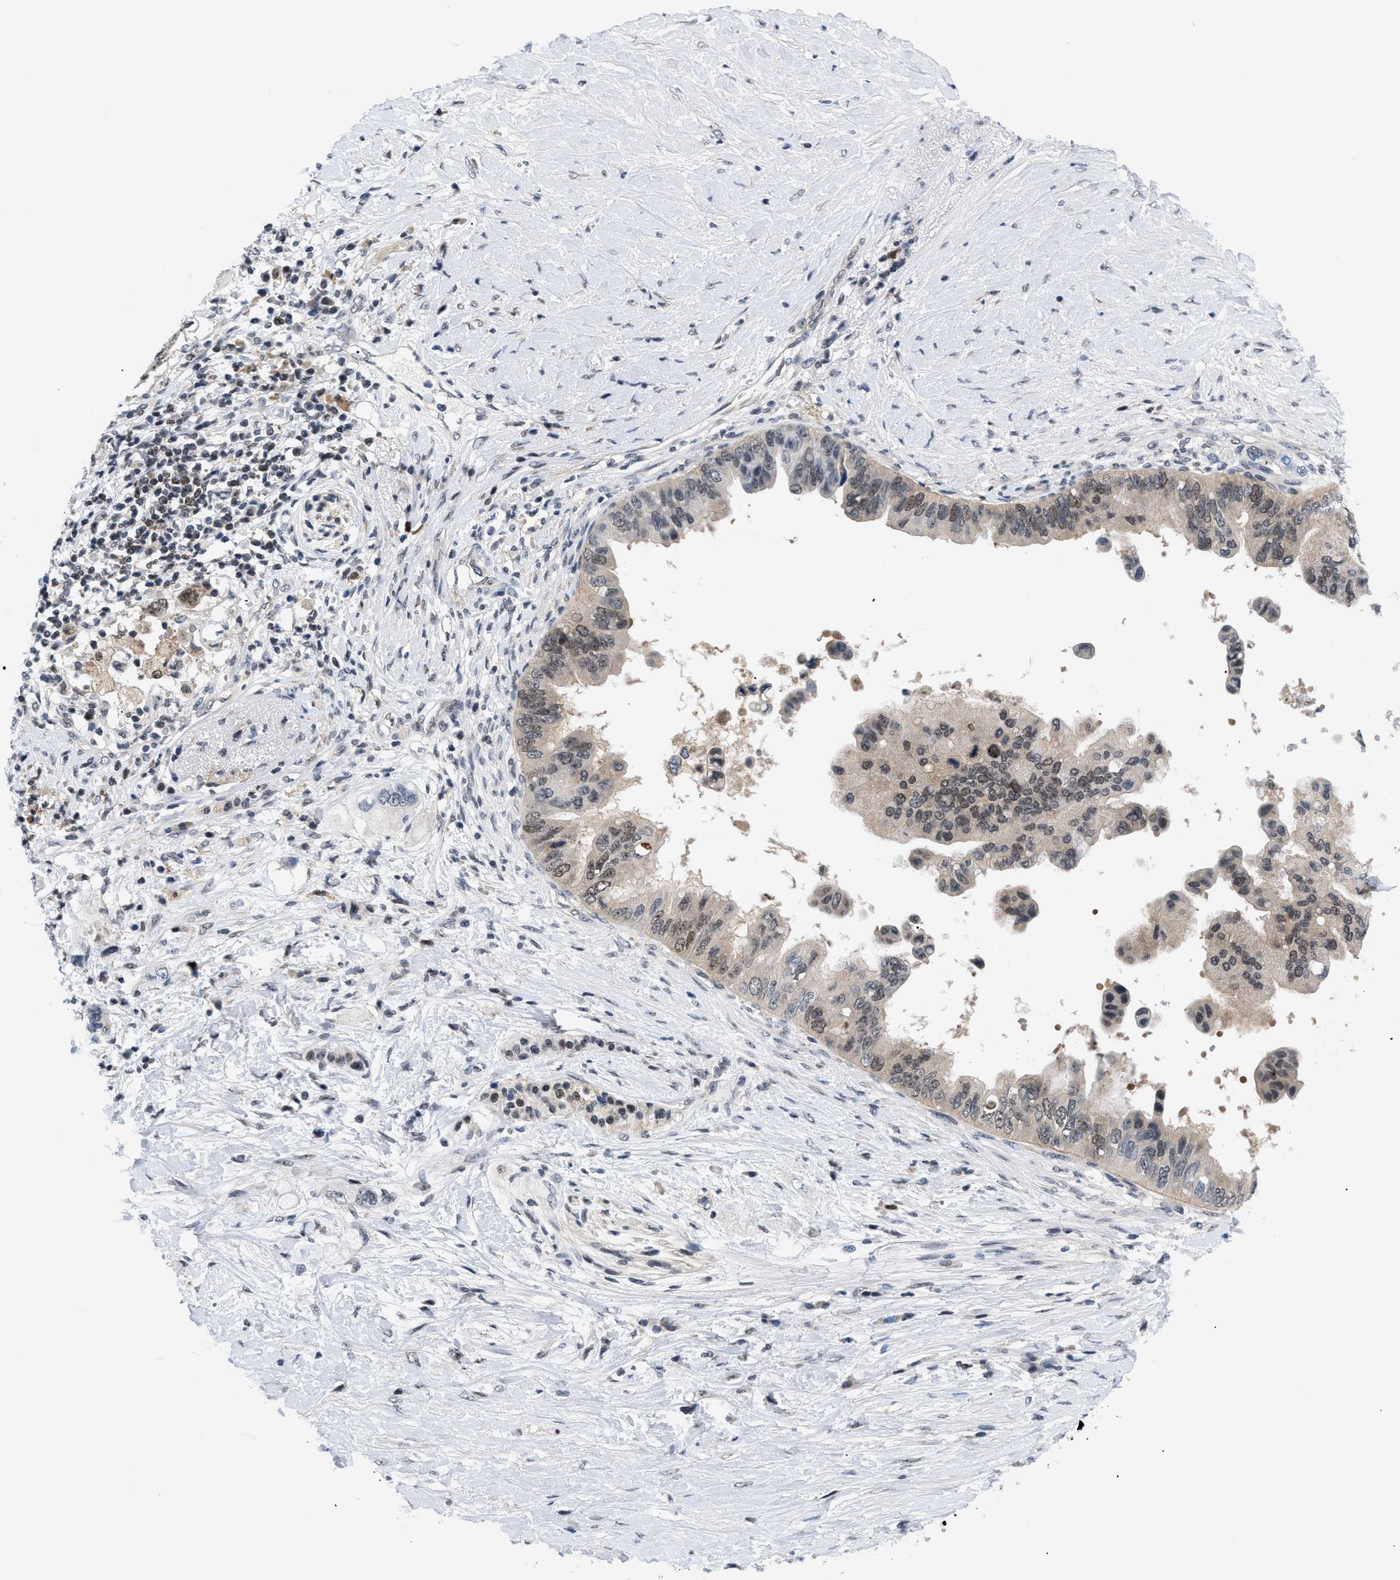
{"staining": {"intensity": "moderate", "quantity": "25%-75%", "location": "nuclear"}, "tissue": "pancreatic cancer", "cell_type": "Tumor cells", "image_type": "cancer", "snomed": [{"axis": "morphology", "description": "Adenocarcinoma, NOS"}, {"axis": "topography", "description": "Pancreas"}], "caption": "Brown immunohistochemical staining in pancreatic cancer exhibits moderate nuclear positivity in about 25%-75% of tumor cells.", "gene": "PITHD1", "patient": {"sex": "female", "age": 56}}